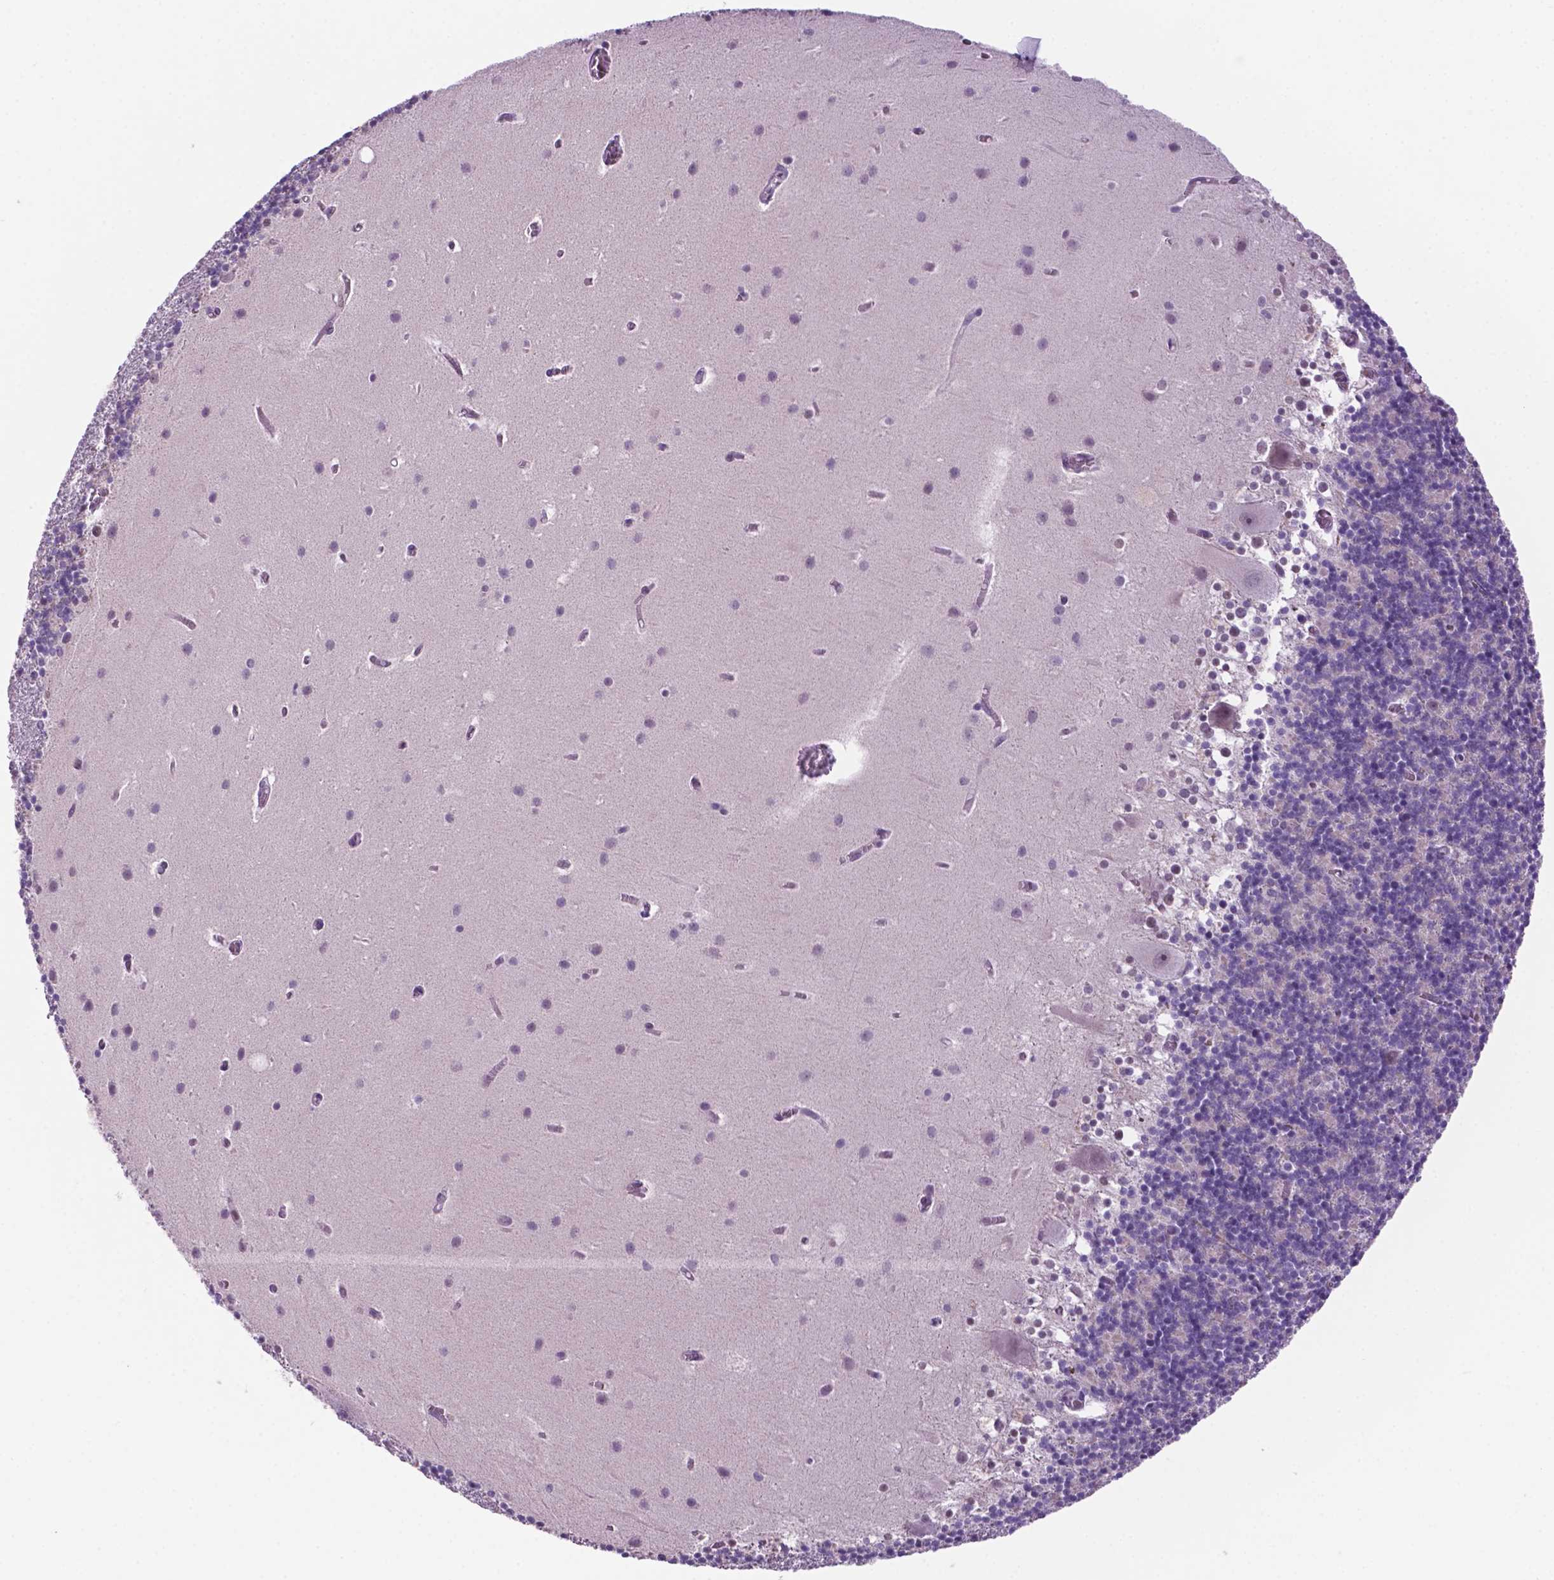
{"staining": {"intensity": "negative", "quantity": "none", "location": "none"}, "tissue": "cerebellum", "cell_type": "Cells in granular layer", "image_type": "normal", "snomed": [{"axis": "morphology", "description": "Normal tissue, NOS"}, {"axis": "topography", "description": "Cerebellum"}], "caption": "This is a image of immunohistochemistry (IHC) staining of normal cerebellum, which shows no expression in cells in granular layer.", "gene": "NCAPH2", "patient": {"sex": "male", "age": 70}}